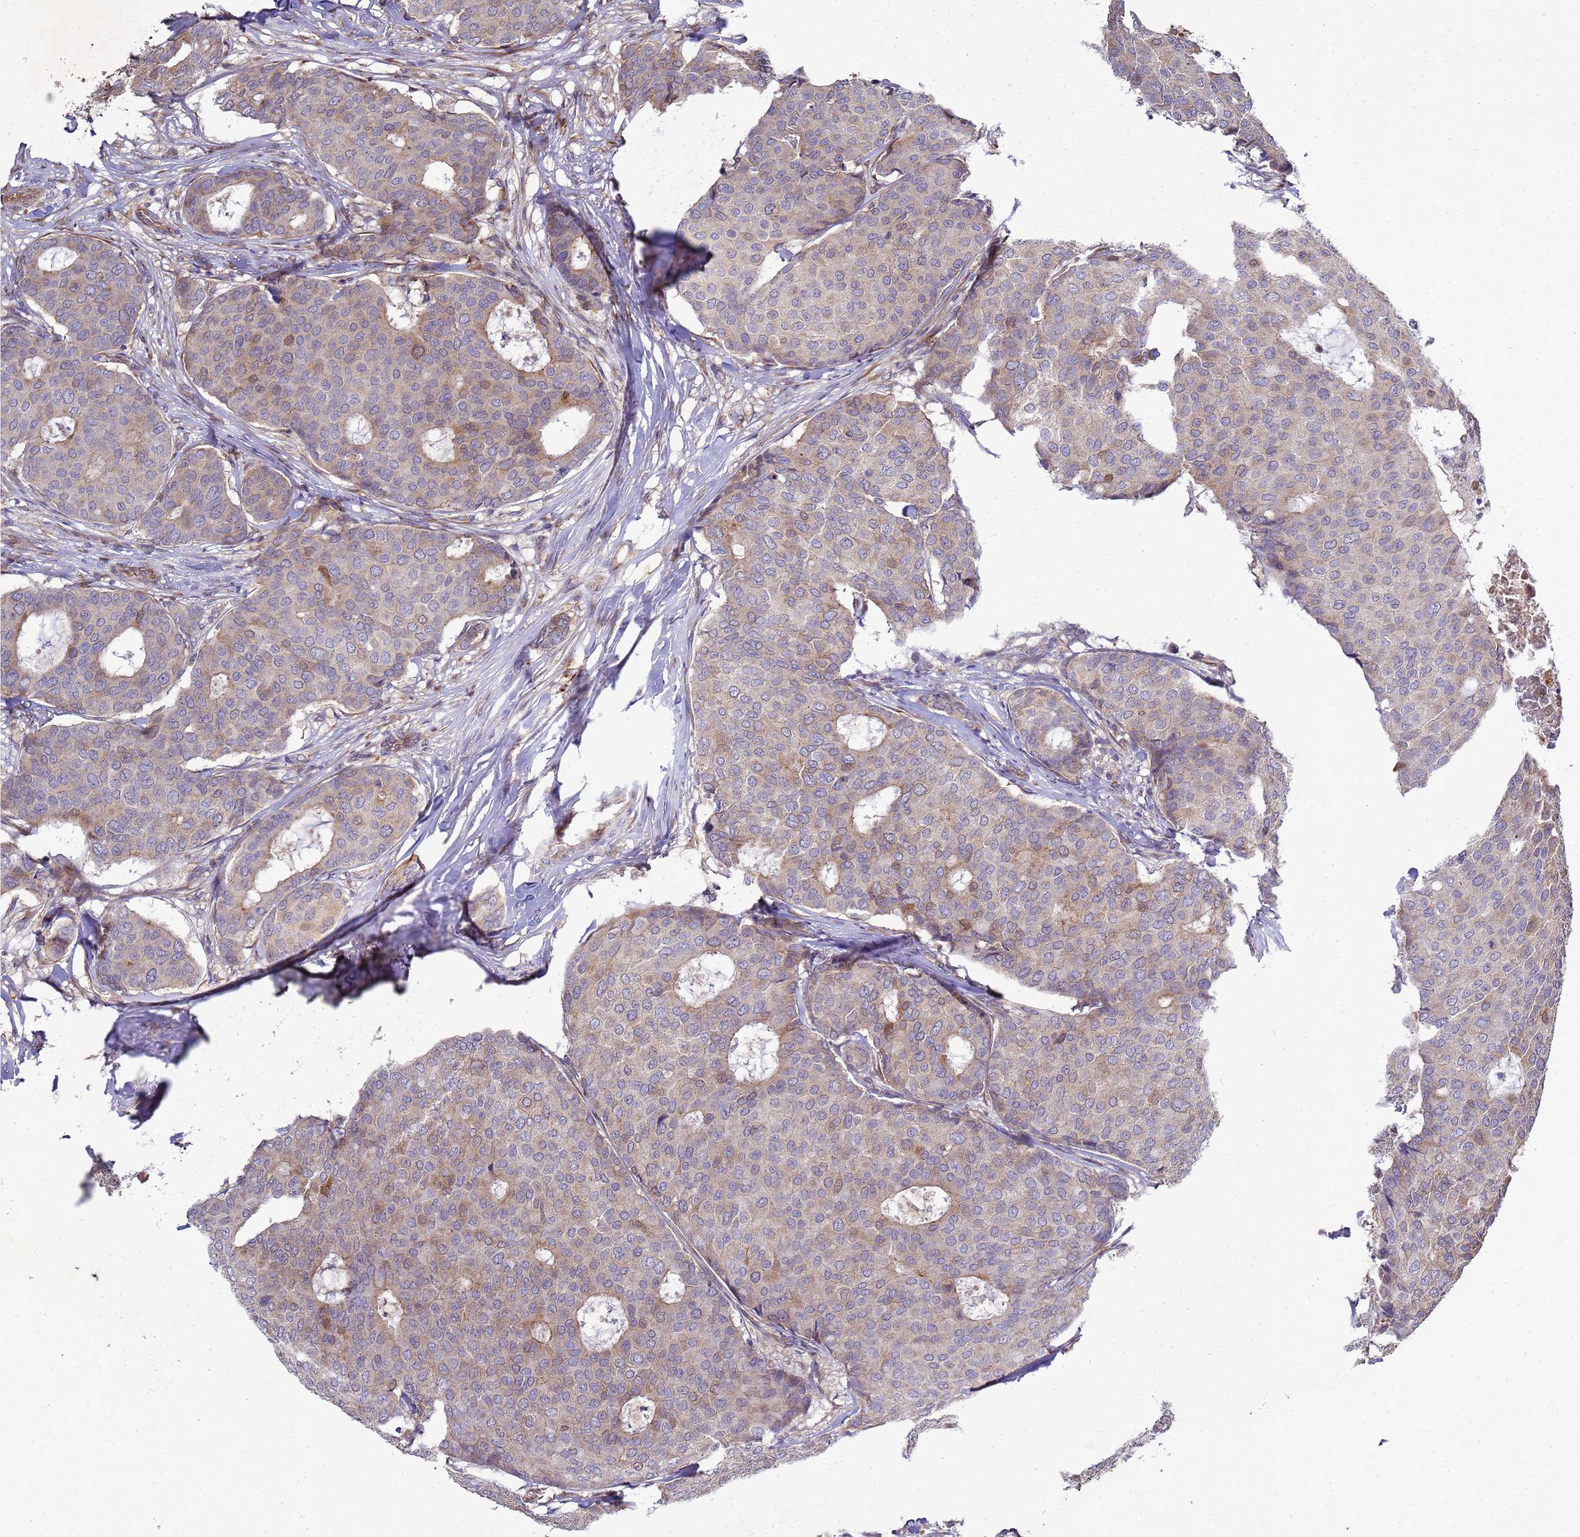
{"staining": {"intensity": "moderate", "quantity": "<25%", "location": "cytoplasmic/membranous,nuclear"}, "tissue": "breast cancer", "cell_type": "Tumor cells", "image_type": "cancer", "snomed": [{"axis": "morphology", "description": "Duct carcinoma"}, {"axis": "topography", "description": "Breast"}], "caption": "This histopathology image shows IHC staining of human breast cancer (invasive ductal carcinoma), with low moderate cytoplasmic/membranous and nuclear expression in approximately <25% of tumor cells.", "gene": "EIF4EBP3", "patient": {"sex": "female", "age": 75}}